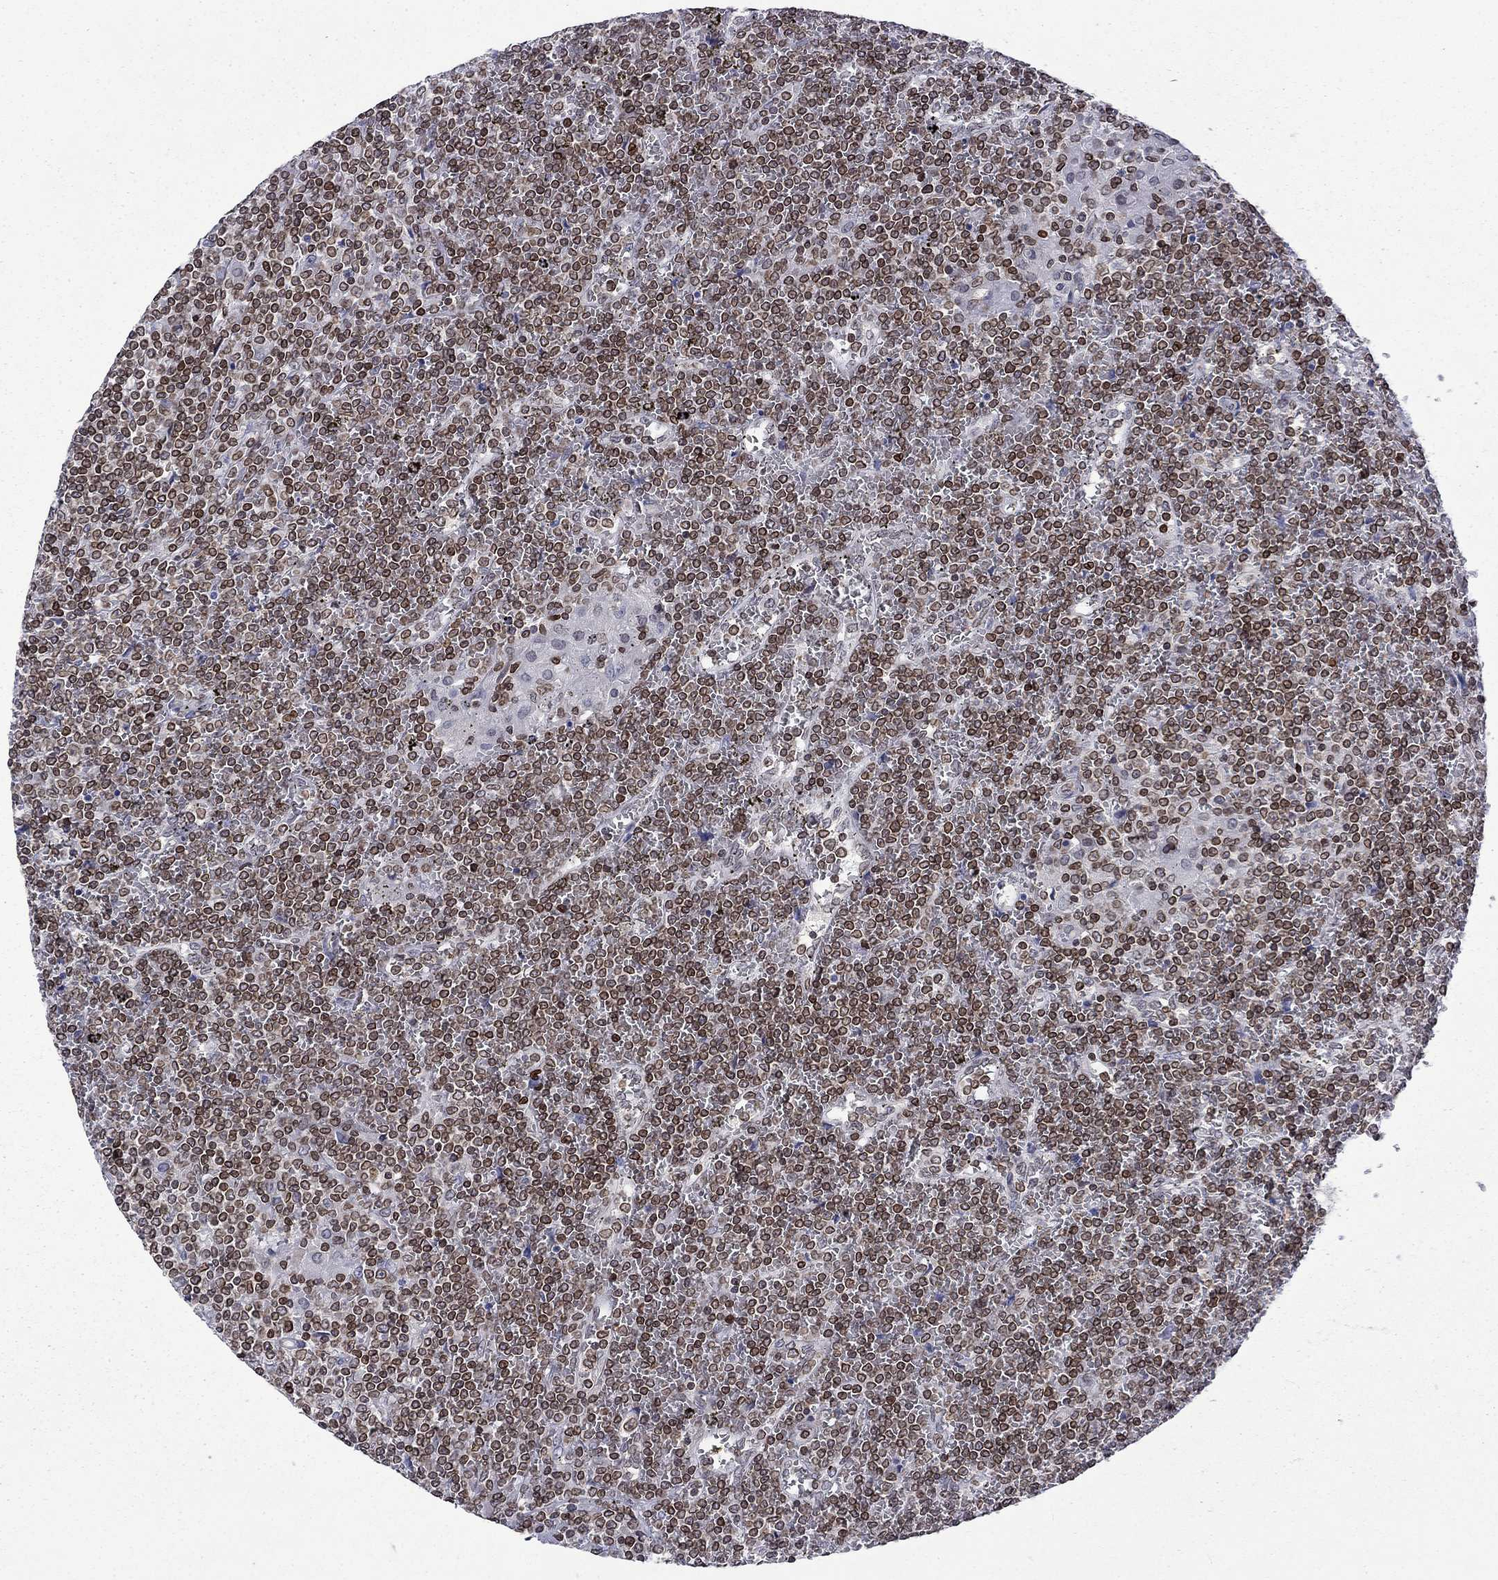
{"staining": {"intensity": "strong", "quantity": ">75%", "location": "cytoplasmic/membranous,nuclear"}, "tissue": "lymphoma", "cell_type": "Tumor cells", "image_type": "cancer", "snomed": [{"axis": "morphology", "description": "Malignant lymphoma, non-Hodgkin's type, Low grade"}, {"axis": "topography", "description": "Spleen"}], "caption": "Immunohistochemistry of lymphoma exhibits high levels of strong cytoplasmic/membranous and nuclear staining in about >75% of tumor cells.", "gene": "SLA", "patient": {"sex": "female", "age": 19}}